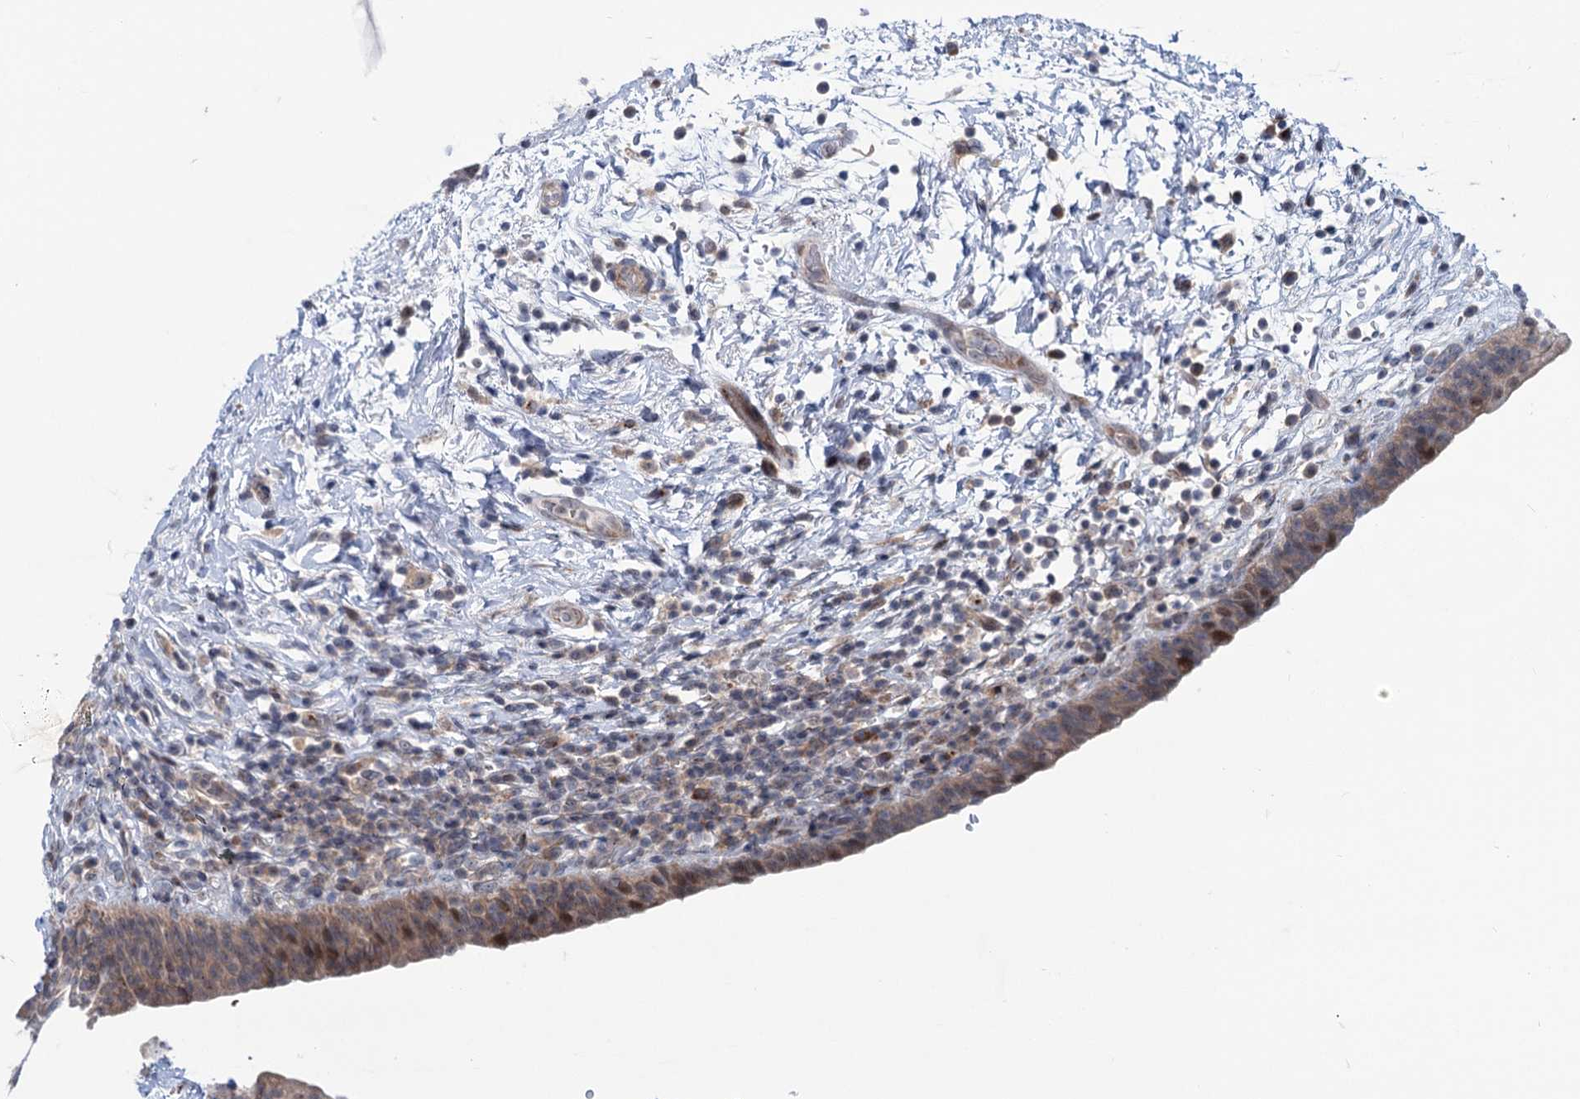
{"staining": {"intensity": "moderate", "quantity": "<25%", "location": "cytoplasmic/membranous,nuclear"}, "tissue": "urinary bladder", "cell_type": "Urothelial cells", "image_type": "normal", "snomed": [{"axis": "morphology", "description": "Normal tissue, NOS"}, {"axis": "topography", "description": "Urinary bladder"}], "caption": "Urinary bladder was stained to show a protein in brown. There is low levels of moderate cytoplasmic/membranous,nuclear positivity in about <25% of urothelial cells. (DAB (3,3'-diaminobenzidine) = brown stain, brightfield microscopy at high magnification).", "gene": "ELP4", "patient": {"sex": "male", "age": 83}}